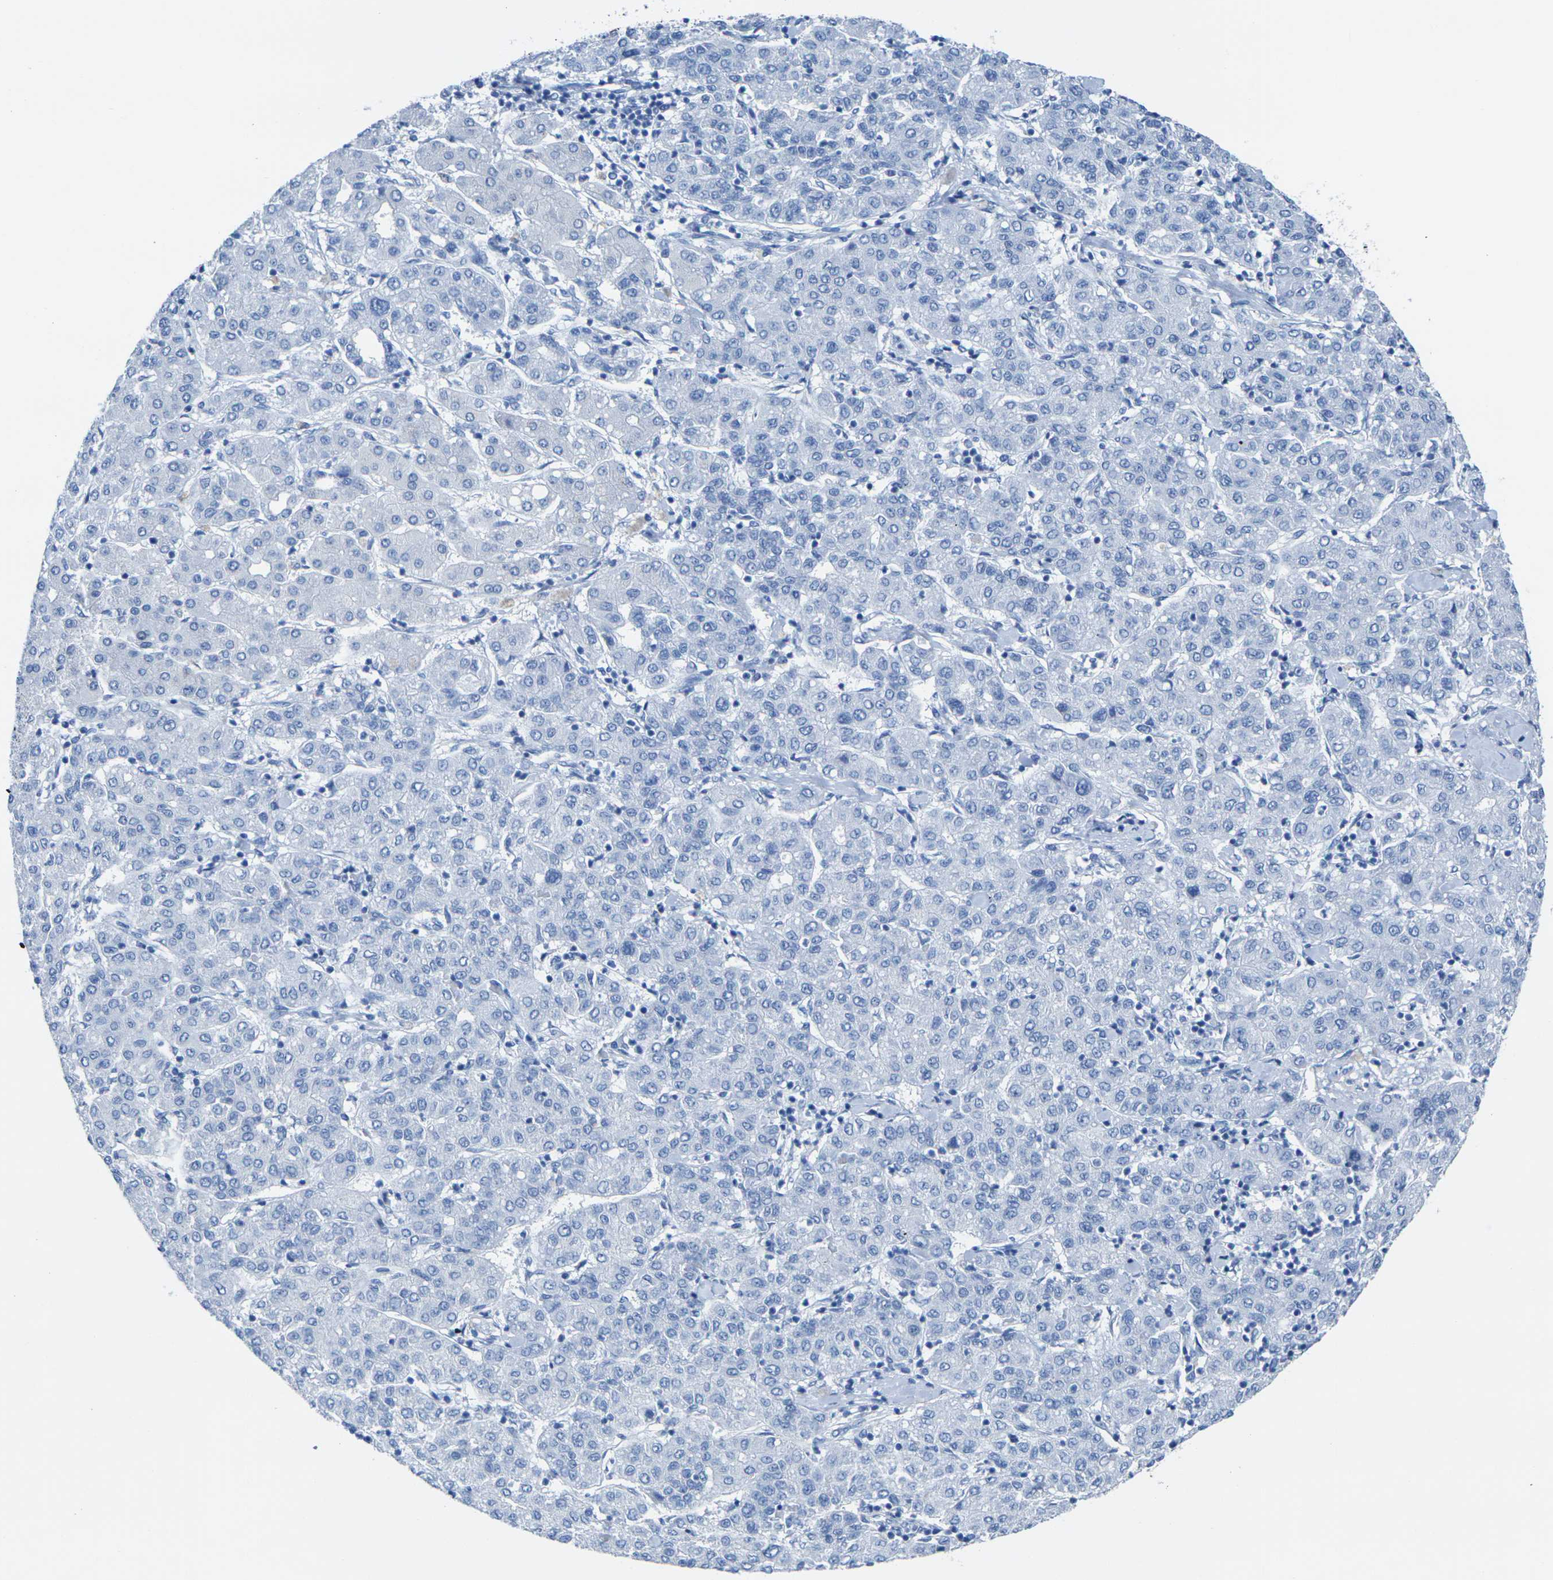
{"staining": {"intensity": "negative", "quantity": "none", "location": "none"}, "tissue": "liver cancer", "cell_type": "Tumor cells", "image_type": "cancer", "snomed": [{"axis": "morphology", "description": "Carcinoma, Hepatocellular, NOS"}, {"axis": "topography", "description": "Liver"}], "caption": "Micrograph shows no significant protein expression in tumor cells of liver hepatocellular carcinoma.", "gene": "CNN1", "patient": {"sex": "male", "age": 65}}